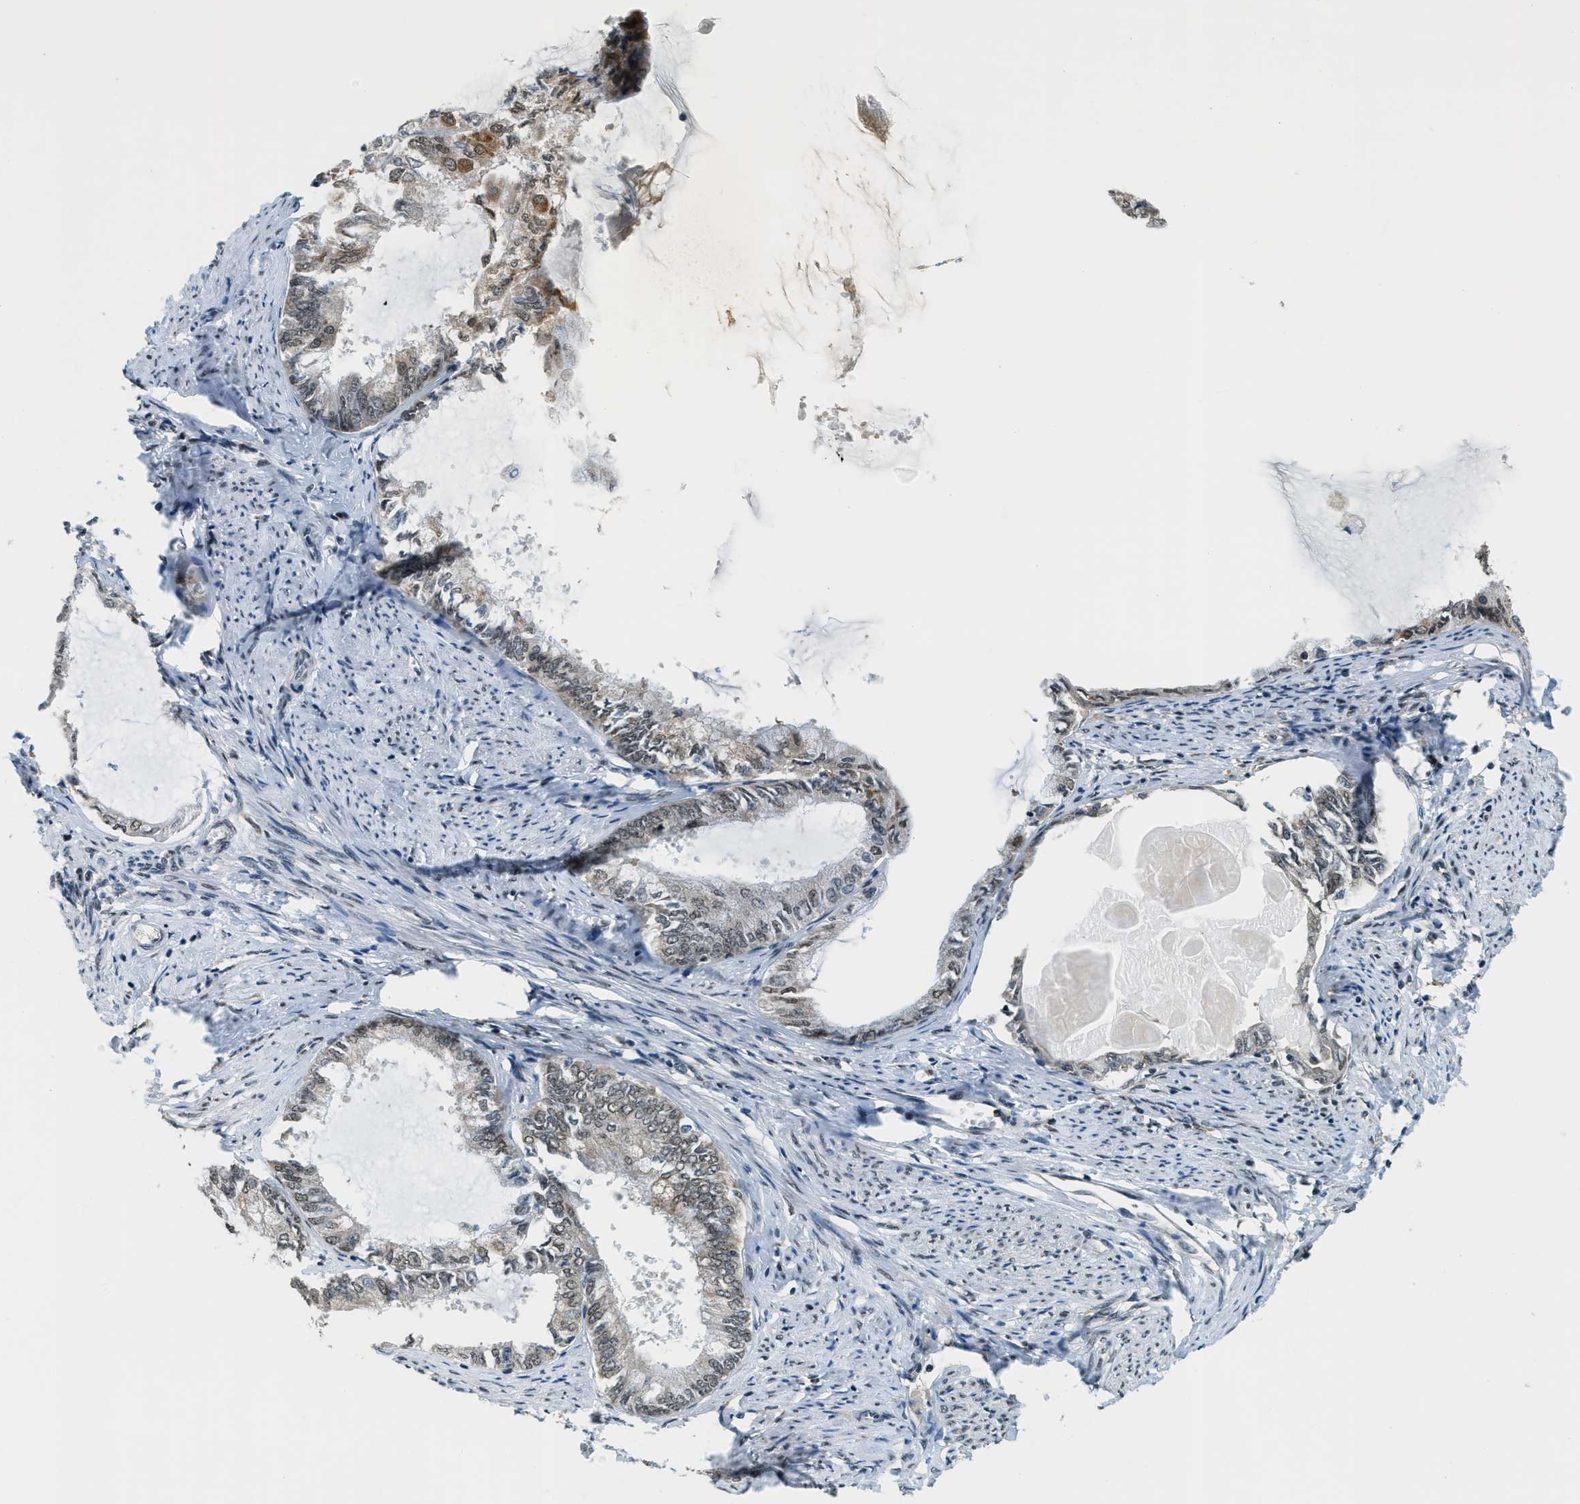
{"staining": {"intensity": "weak", "quantity": "25%-75%", "location": "nuclear"}, "tissue": "endometrial cancer", "cell_type": "Tumor cells", "image_type": "cancer", "snomed": [{"axis": "morphology", "description": "Adenocarcinoma, NOS"}, {"axis": "topography", "description": "Endometrium"}], "caption": "Human endometrial cancer stained for a protein (brown) displays weak nuclear positive expression in approximately 25%-75% of tumor cells.", "gene": "RAB11FIP1", "patient": {"sex": "female", "age": 86}}